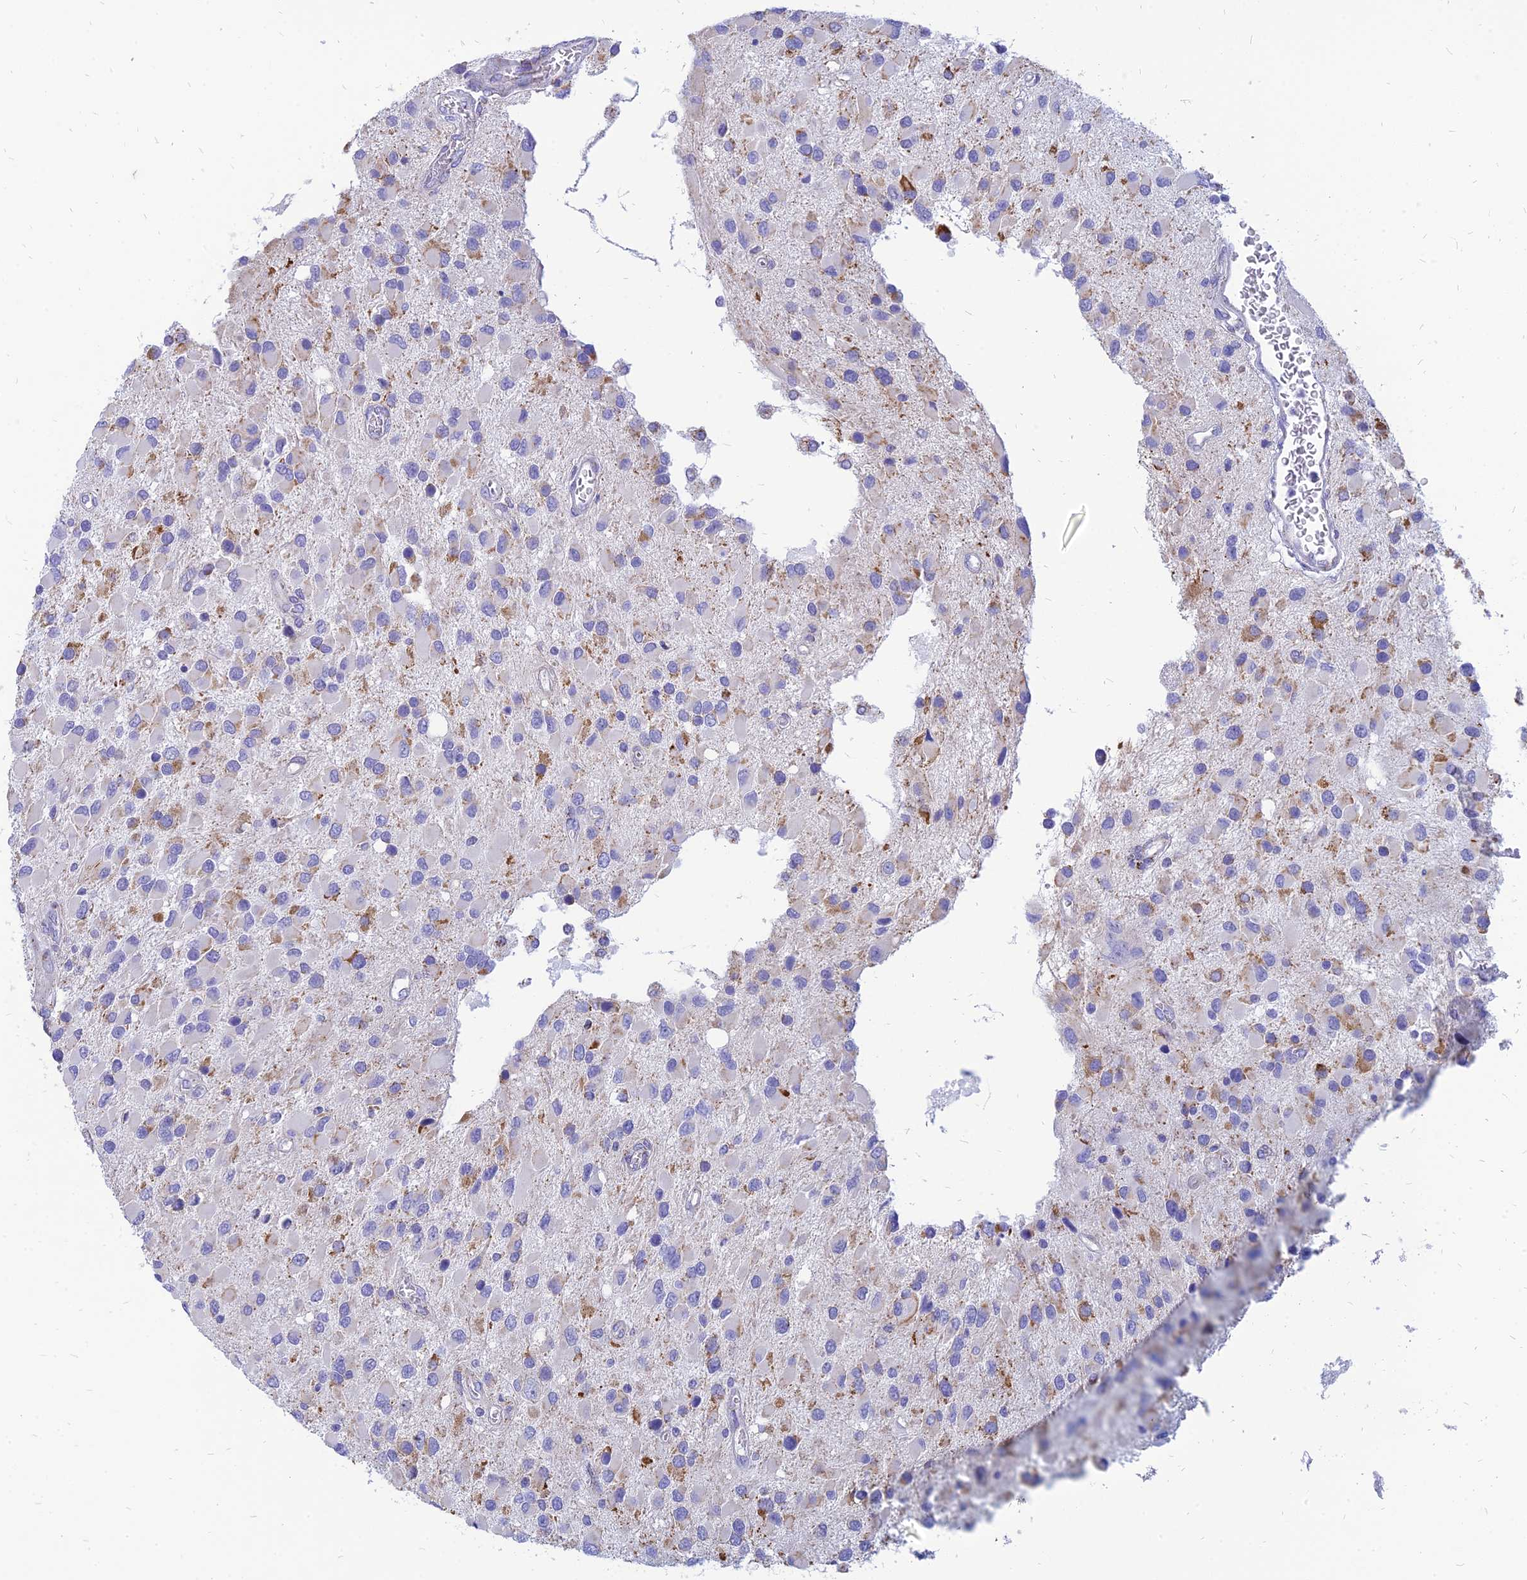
{"staining": {"intensity": "moderate", "quantity": "<25%", "location": "cytoplasmic/membranous"}, "tissue": "glioma", "cell_type": "Tumor cells", "image_type": "cancer", "snomed": [{"axis": "morphology", "description": "Glioma, malignant, High grade"}, {"axis": "topography", "description": "Brain"}], "caption": "Immunohistochemical staining of glioma exhibits moderate cytoplasmic/membranous protein expression in approximately <25% of tumor cells.", "gene": "PACC1", "patient": {"sex": "male", "age": 53}}